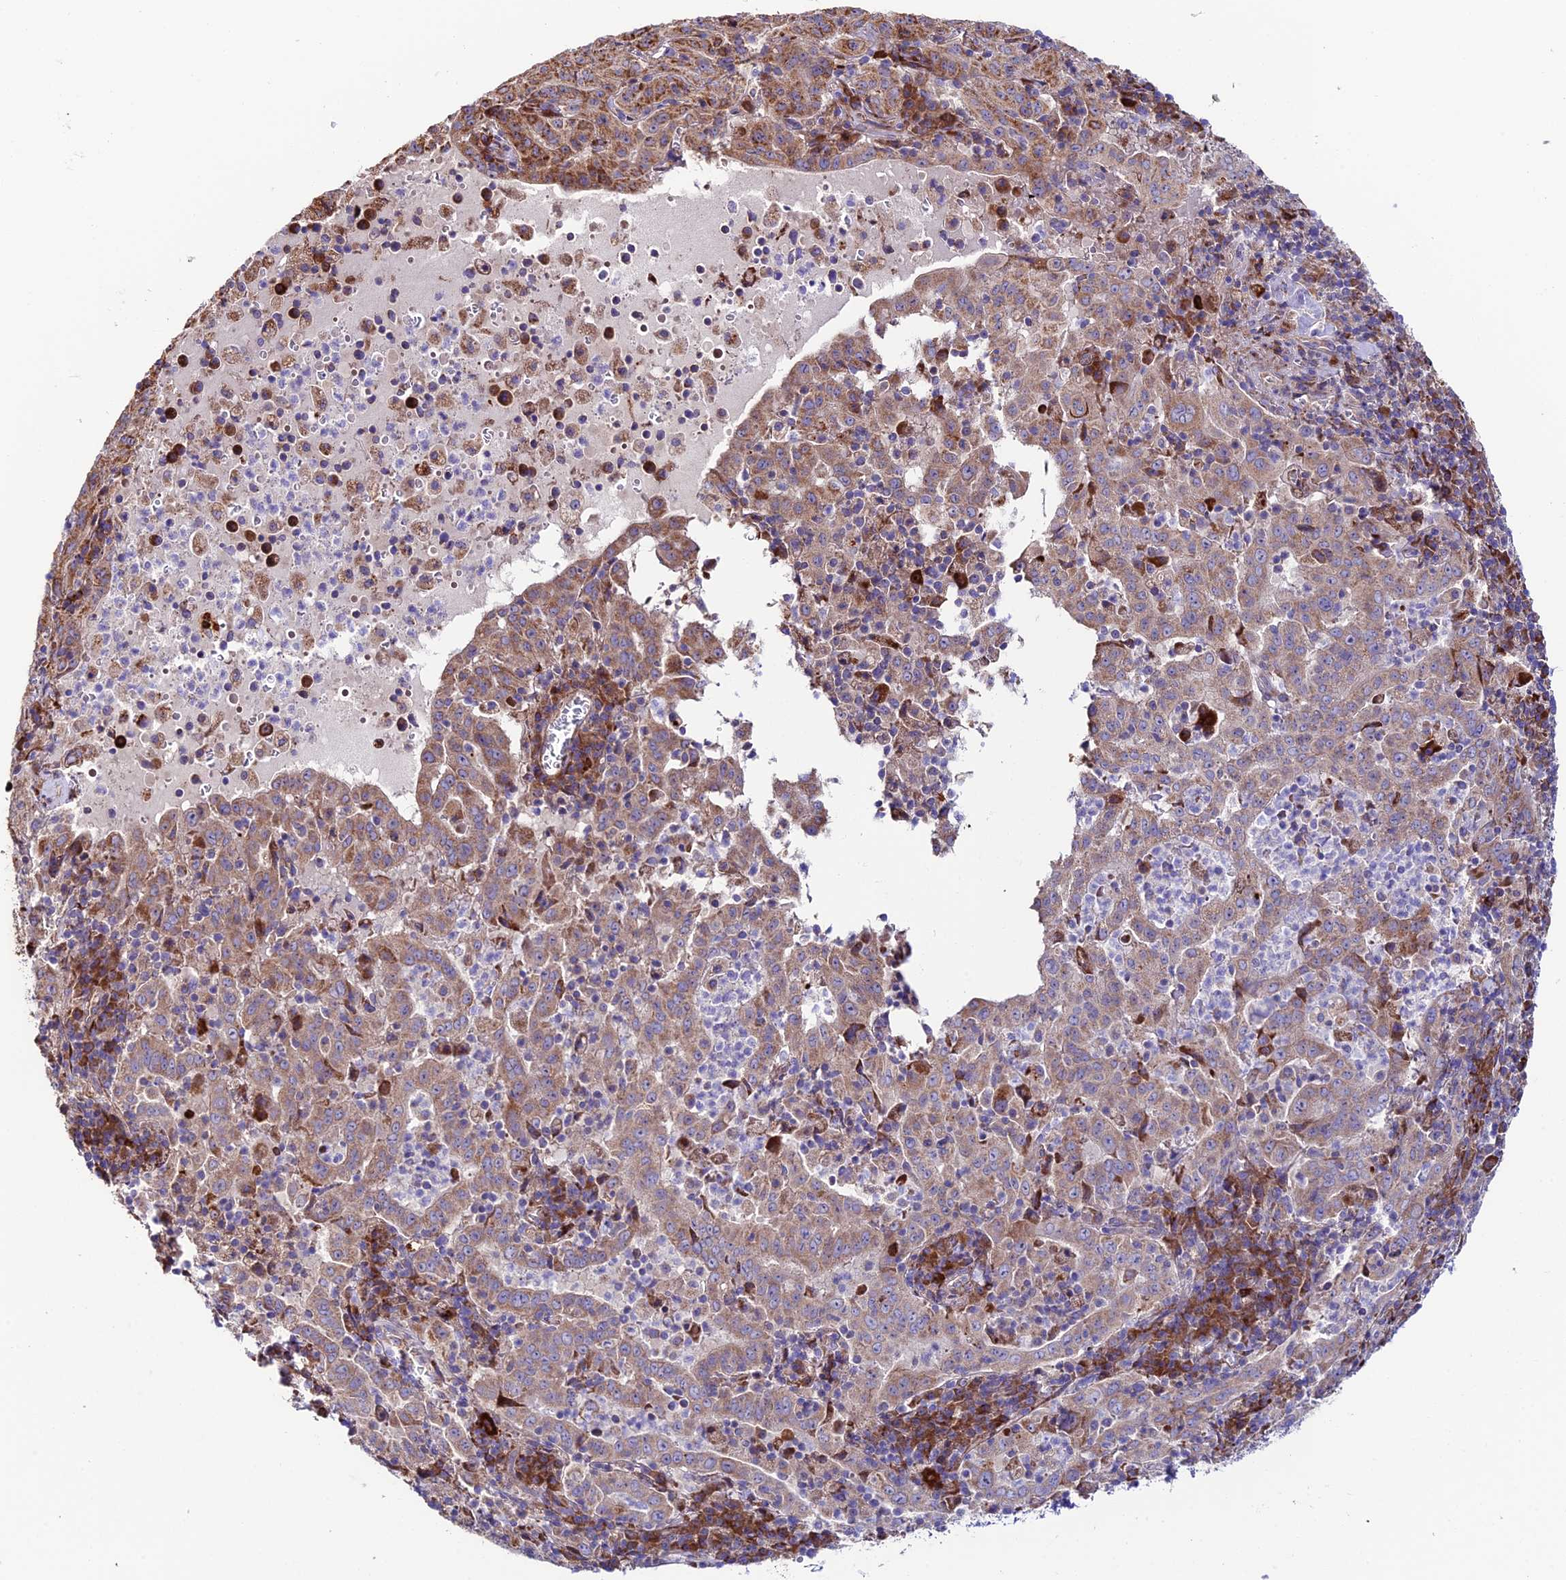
{"staining": {"intensity": "moderate", "quantity": ">75%", "location": "cytoplasmic/membranous"}, "tissue": "pancreatic cancer", "cell_type": "Tumor cells", "image_type": "cancer", "snomed": [{"axis": "morphology", "description": "Adenocarcinoma, NOS"}, {"axis": "topography", "description": "Pancreas"}], "caption": "High-magnification brightfield microscopy of adenocarcinoma (pancreatic) stained with DAB (brown) and counterstained with hematoxylin (blue). tumor cells exhibit moderate cytoplasmic/membranous expression is identified in approximately>75% of cells.", "gene": "VPS13C", "patient": {"sex": "male", "age": 63}}